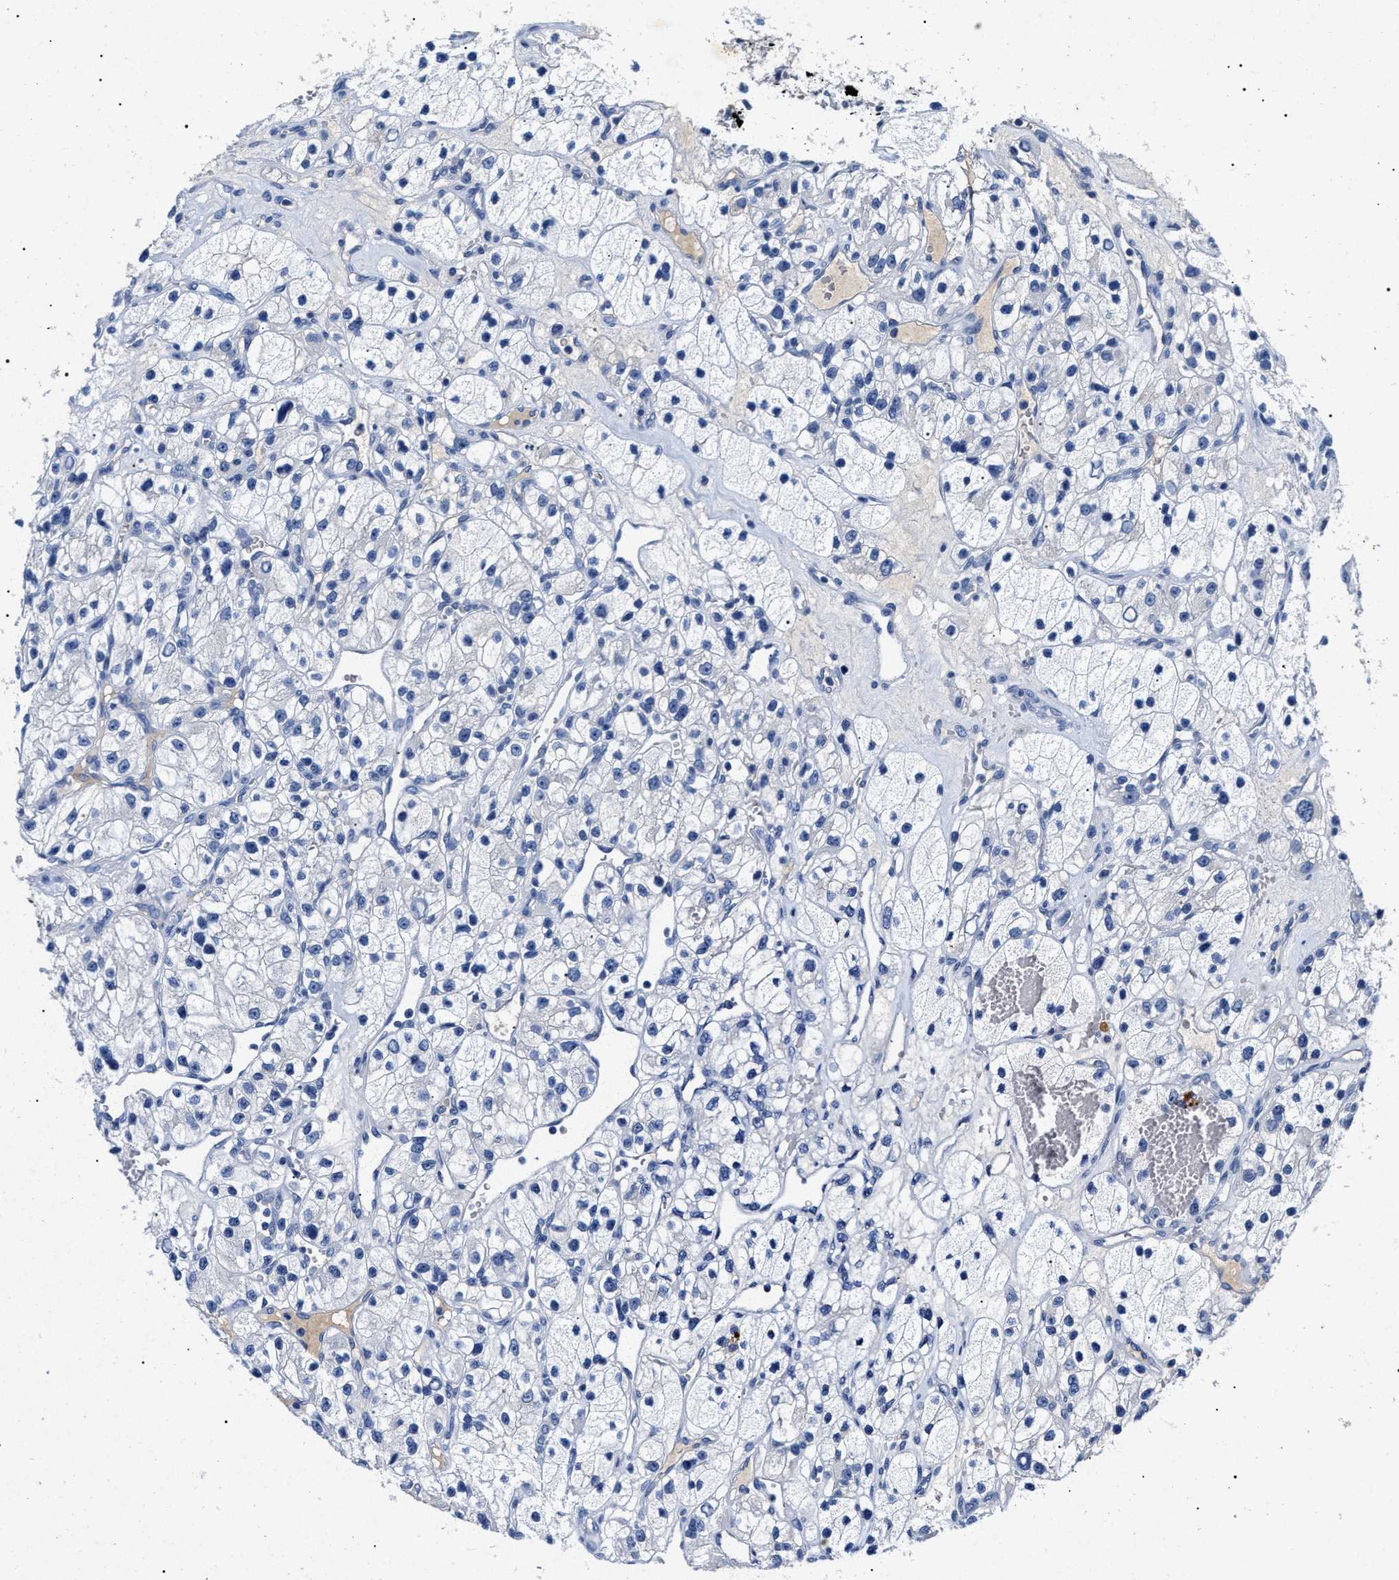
{"staining": {"intensity": "negative", "quantity": "none", "location": "none"}, "tissue": "renal cancer", "cell_type": "Tumor cells", "image_type": "cancer", "snomed": [{"axis": "morphology", "description": "Adenocarcinoma, NOS"}, {"axis": "topography", "description": "Kidney"}], "caption": "IHC photomicrograph of renal adenocarcinoma stained for a protein (brown), which demonstrates no positivity in tumor cells. (DAB (3,3'-diaminobenzidine) immunohistochemistry visualized using brightfield microscopy, high magnification).", "gene": "LRRC8E", "patient": {"sex": "female", "age": 57}}